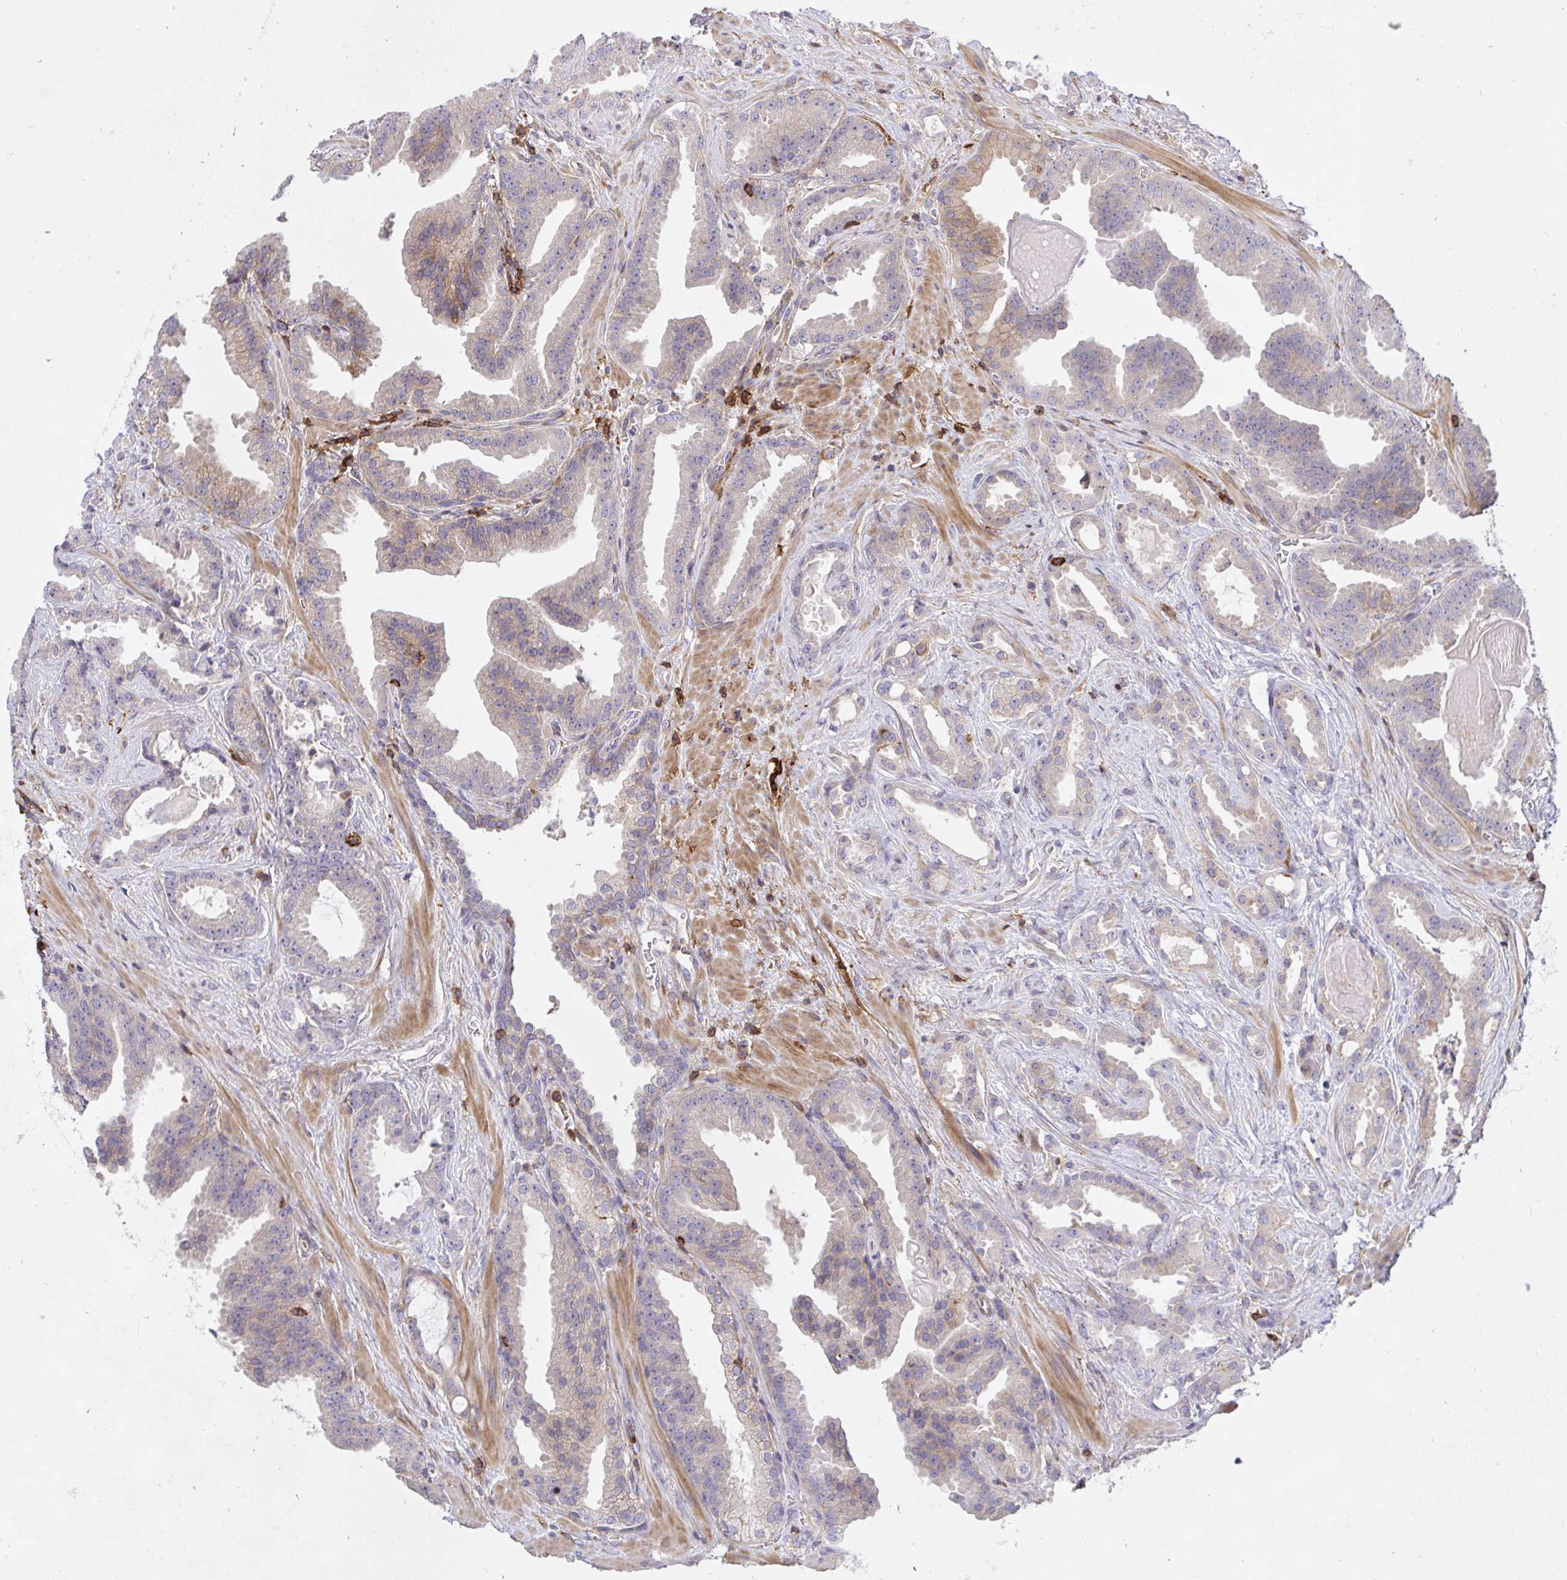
{"staining": {"intensity": "negative", "quantity": "none", "location": "none"}, "tissue": "prostate cancer", "cell_type": "Tumor cells", "image_type": "cancer", "snomed": [{"axis": "morphology", "description": "Adenocarcinoma, Low grade"}, {"axis": "topography", "description": "Prostate"}], "caption": "Micrograph shows no significant protein positivity in tumor cells of prostate cancer. The staining was performed using DAB to visualize the protein expression in brown, while the nuclei were stained in blue with hematoxylin (Magnification: 20x).", "gene": "ERI1", "patient": {"sex": "male", "age": 62}}